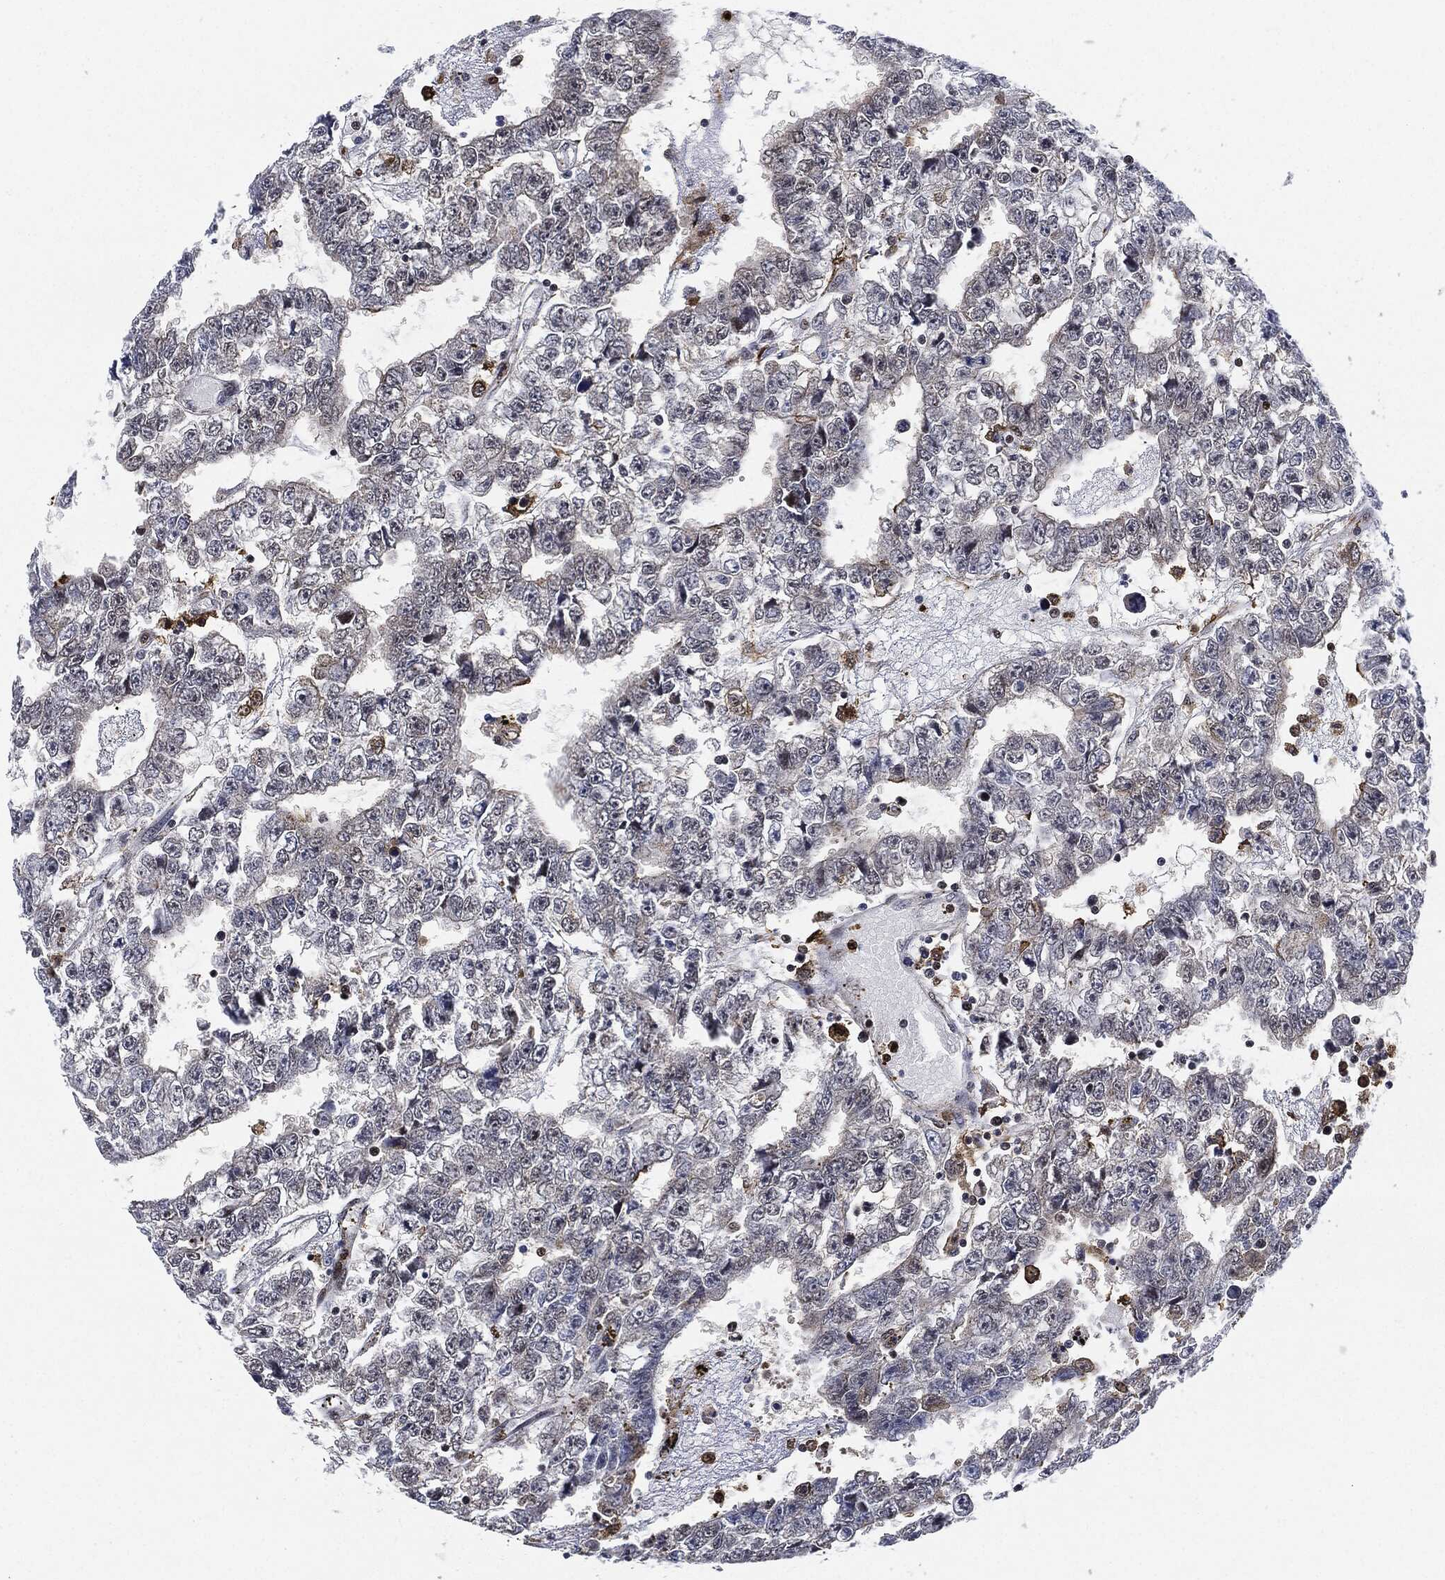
{"staining": {"intensity": "negative", "quantity": "none", "location": "none"}, "tissue": "testis cancer", "cell_type": "Tumor cells", "image_type": "cancer", "snomed": [{"axis": "morphology", "description": "Carcinoma, Embryonal, NOS"}, {"axis": "topography", "description": "Testis"}], "caption": "There is no significant expression in tumor cells of testis cancer.", "gene": "NANOS3", "patient": {"sex": "male", "age": 25}}